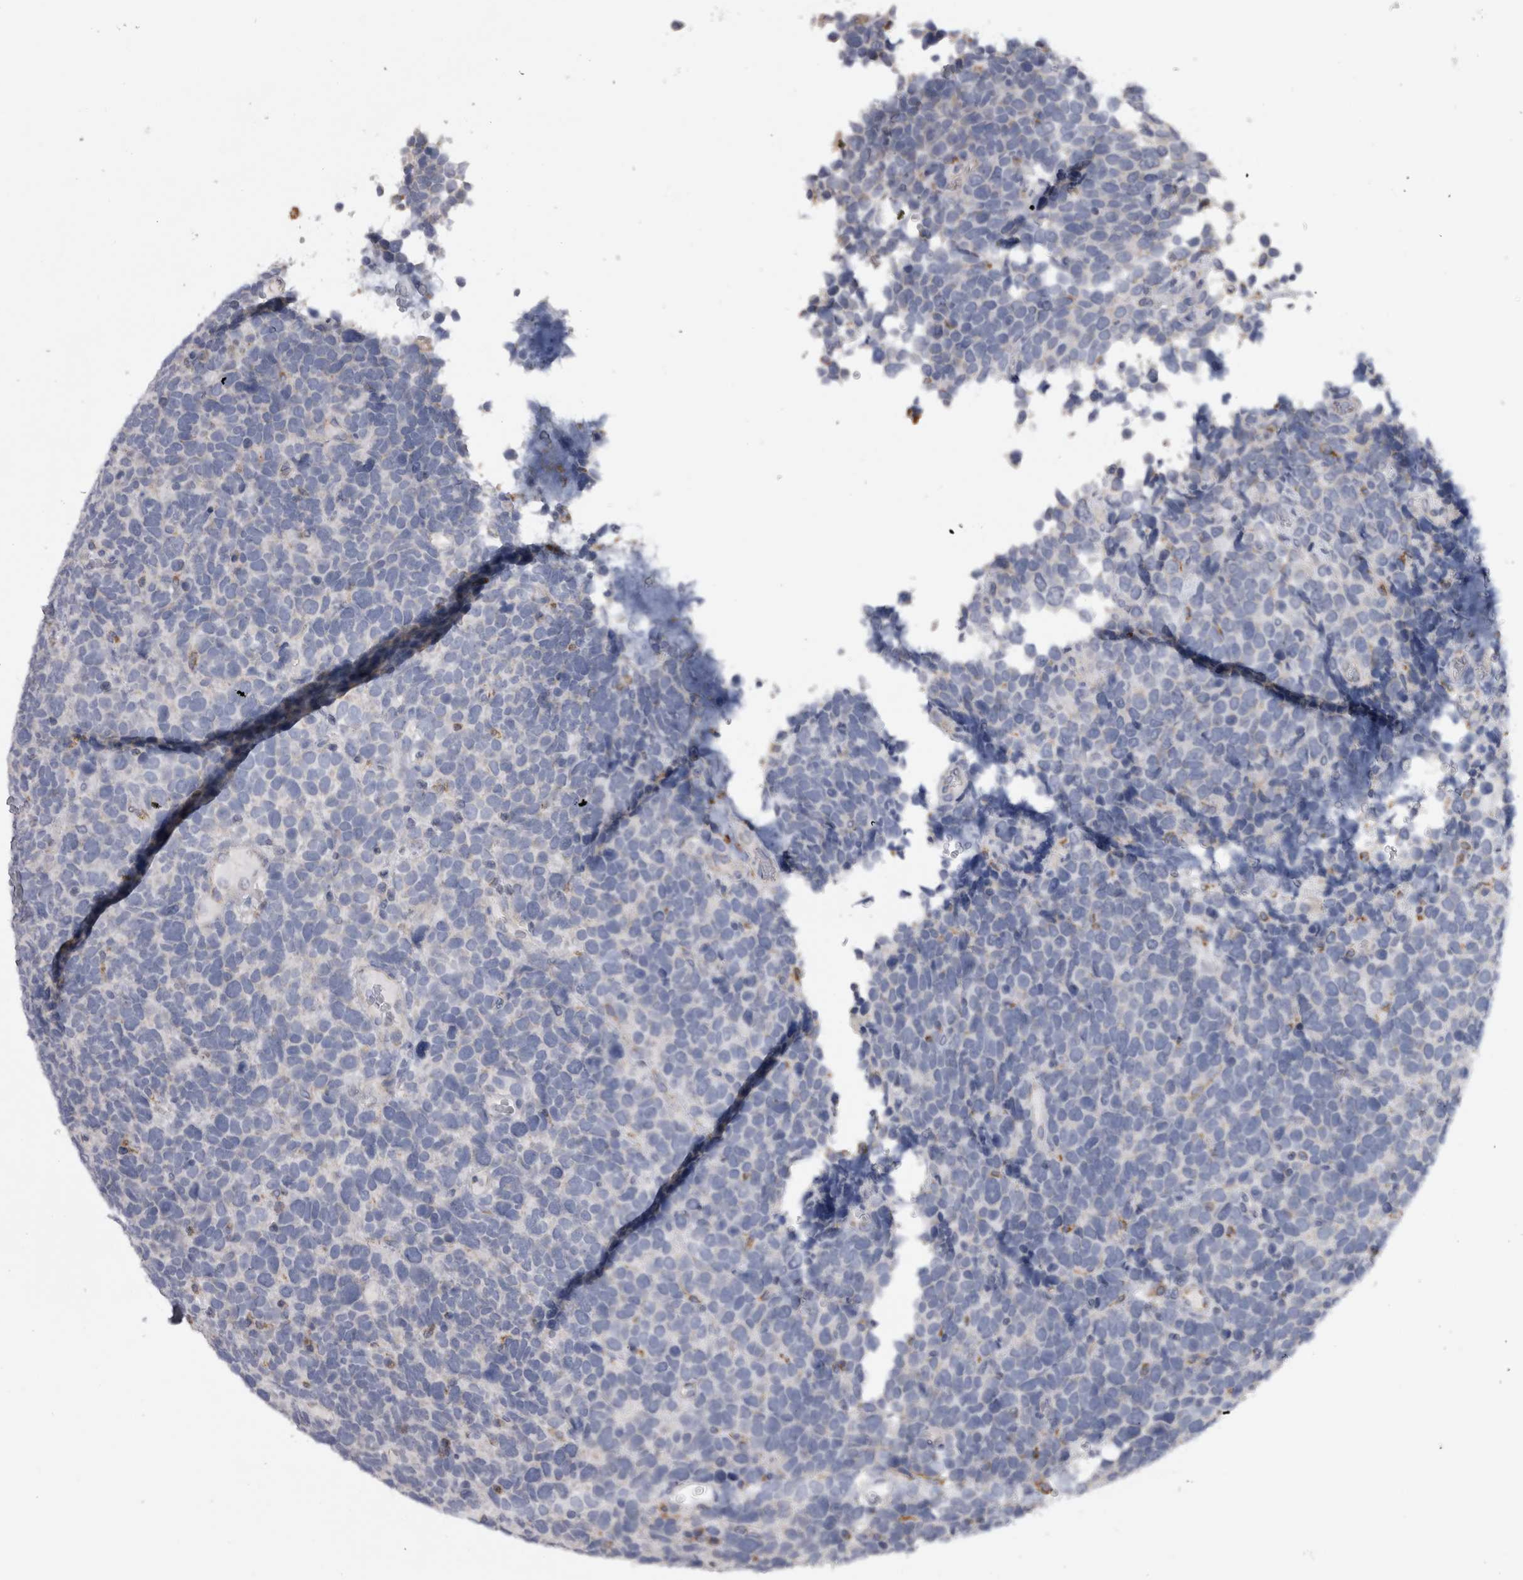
{"staining": {"intensity": "negative", "quantity": "none", "location": "none"}, "tissue": "urothelial cancer", "cell_type": "Tumor cells", "image_type": "cancer", "snomed": [{"axis": "morphology", "description": "Urothelial carcinoma, High grade"}, {"axis": "topography", "description": "Urinary bladder"}], "caption": "IHC of high-grade urothelial carcinoma displays no positivity in tumor cells. (DAB immunohistochemistry with hematoxylin counter stain).", "gene": "DHRS4", "patient": {"sex": "female", "age": 82}}